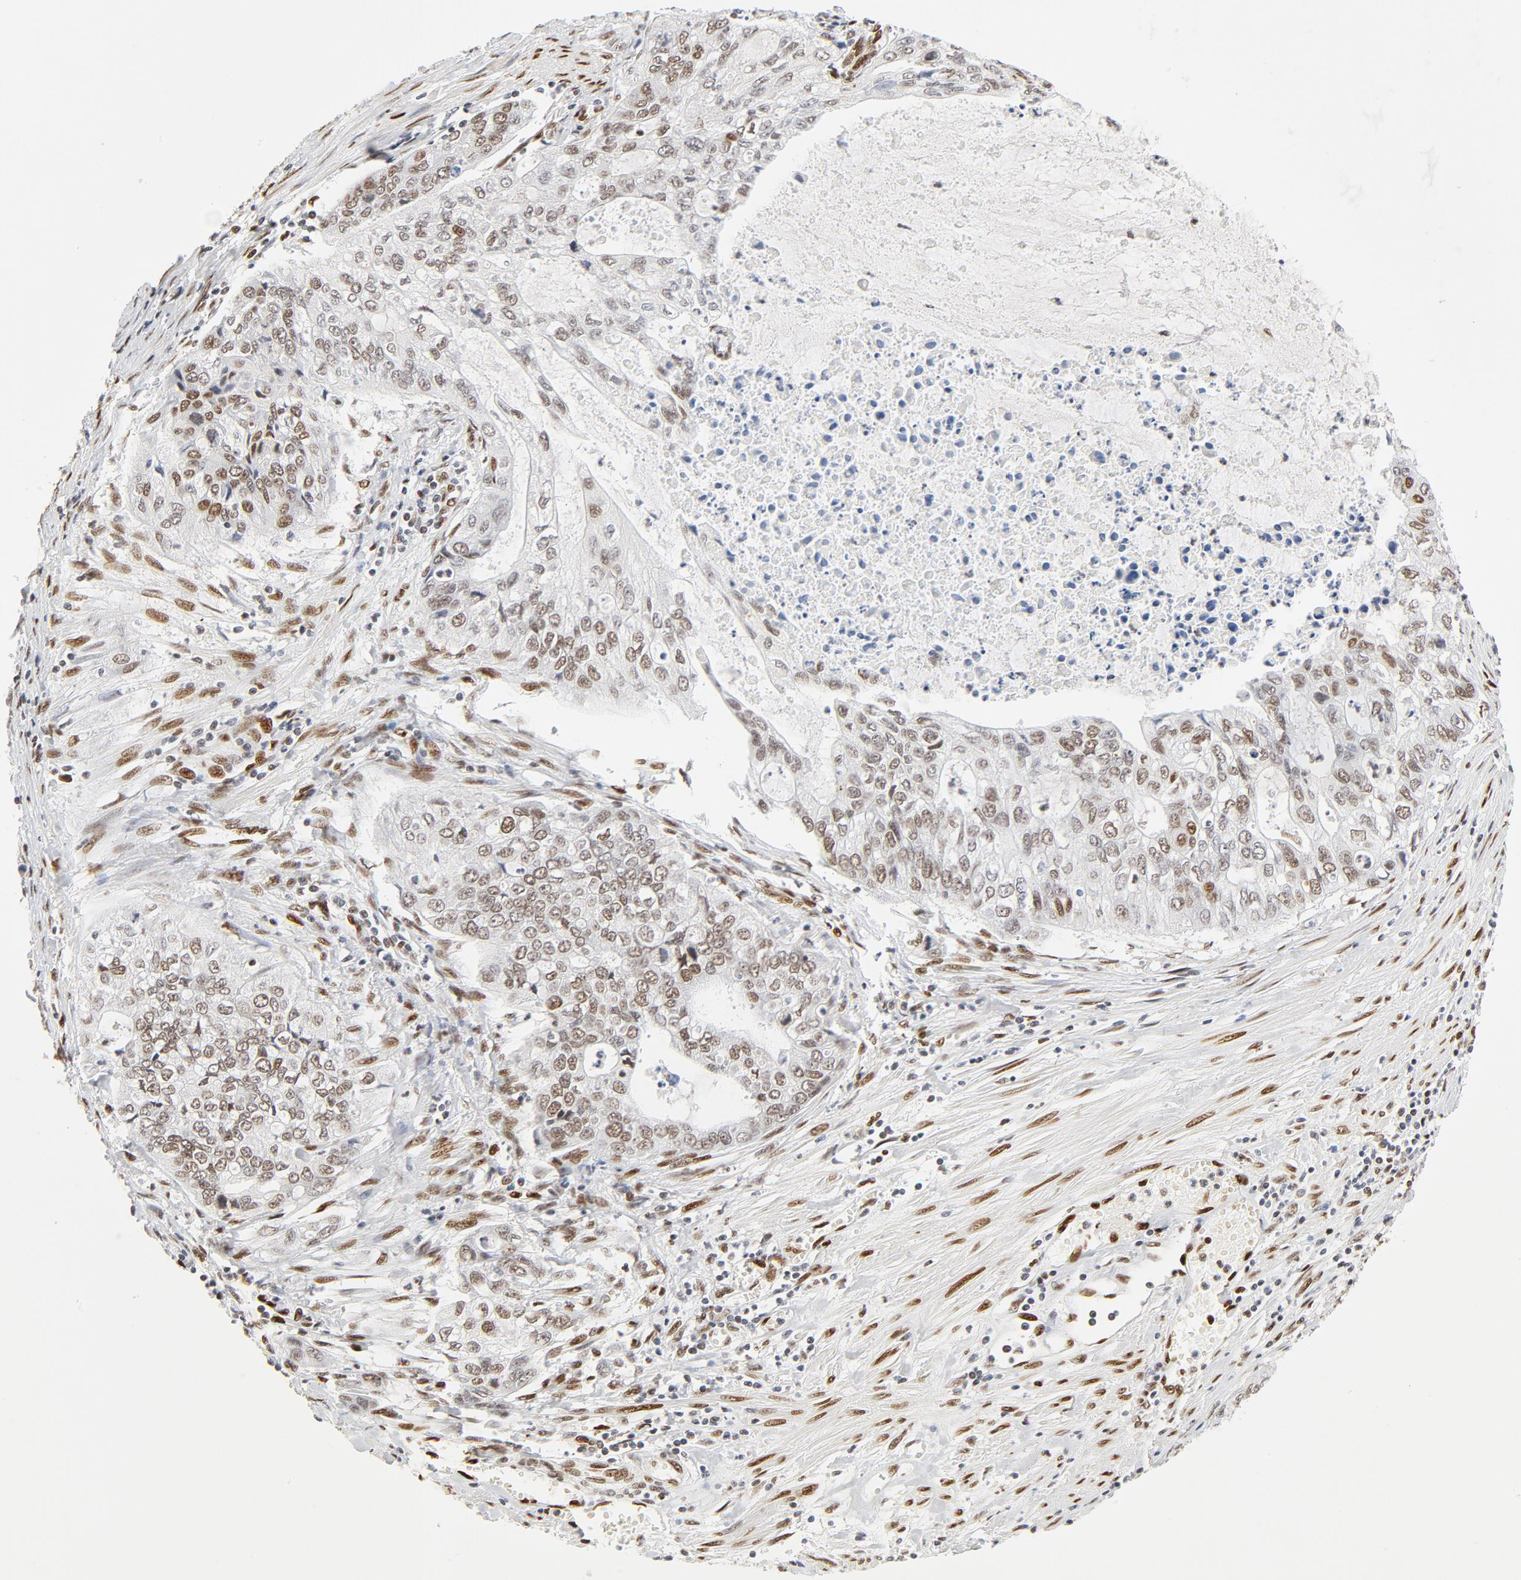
{"staining": {"intensity": "weak", "quantity": "25%-75%", "location": "nuclear"}, "tissue": "stomach cancer", "cell_type": "Tumor cells", "image_type": "cancer", "snomed": [{"axis": "morphology", "description": "Adenocarcinoma, NOS"}, {"axis": "topography", "description": "Stomach, upper"}], "caption": "Immunohistochemical staining of stomach adenocarcinoma shows low levels of weak nuclear protein positivity in approximately 25%-75% of tumor cells.", "gene": "MEF2A", "patient": {"sex": "female", "age": 52}}